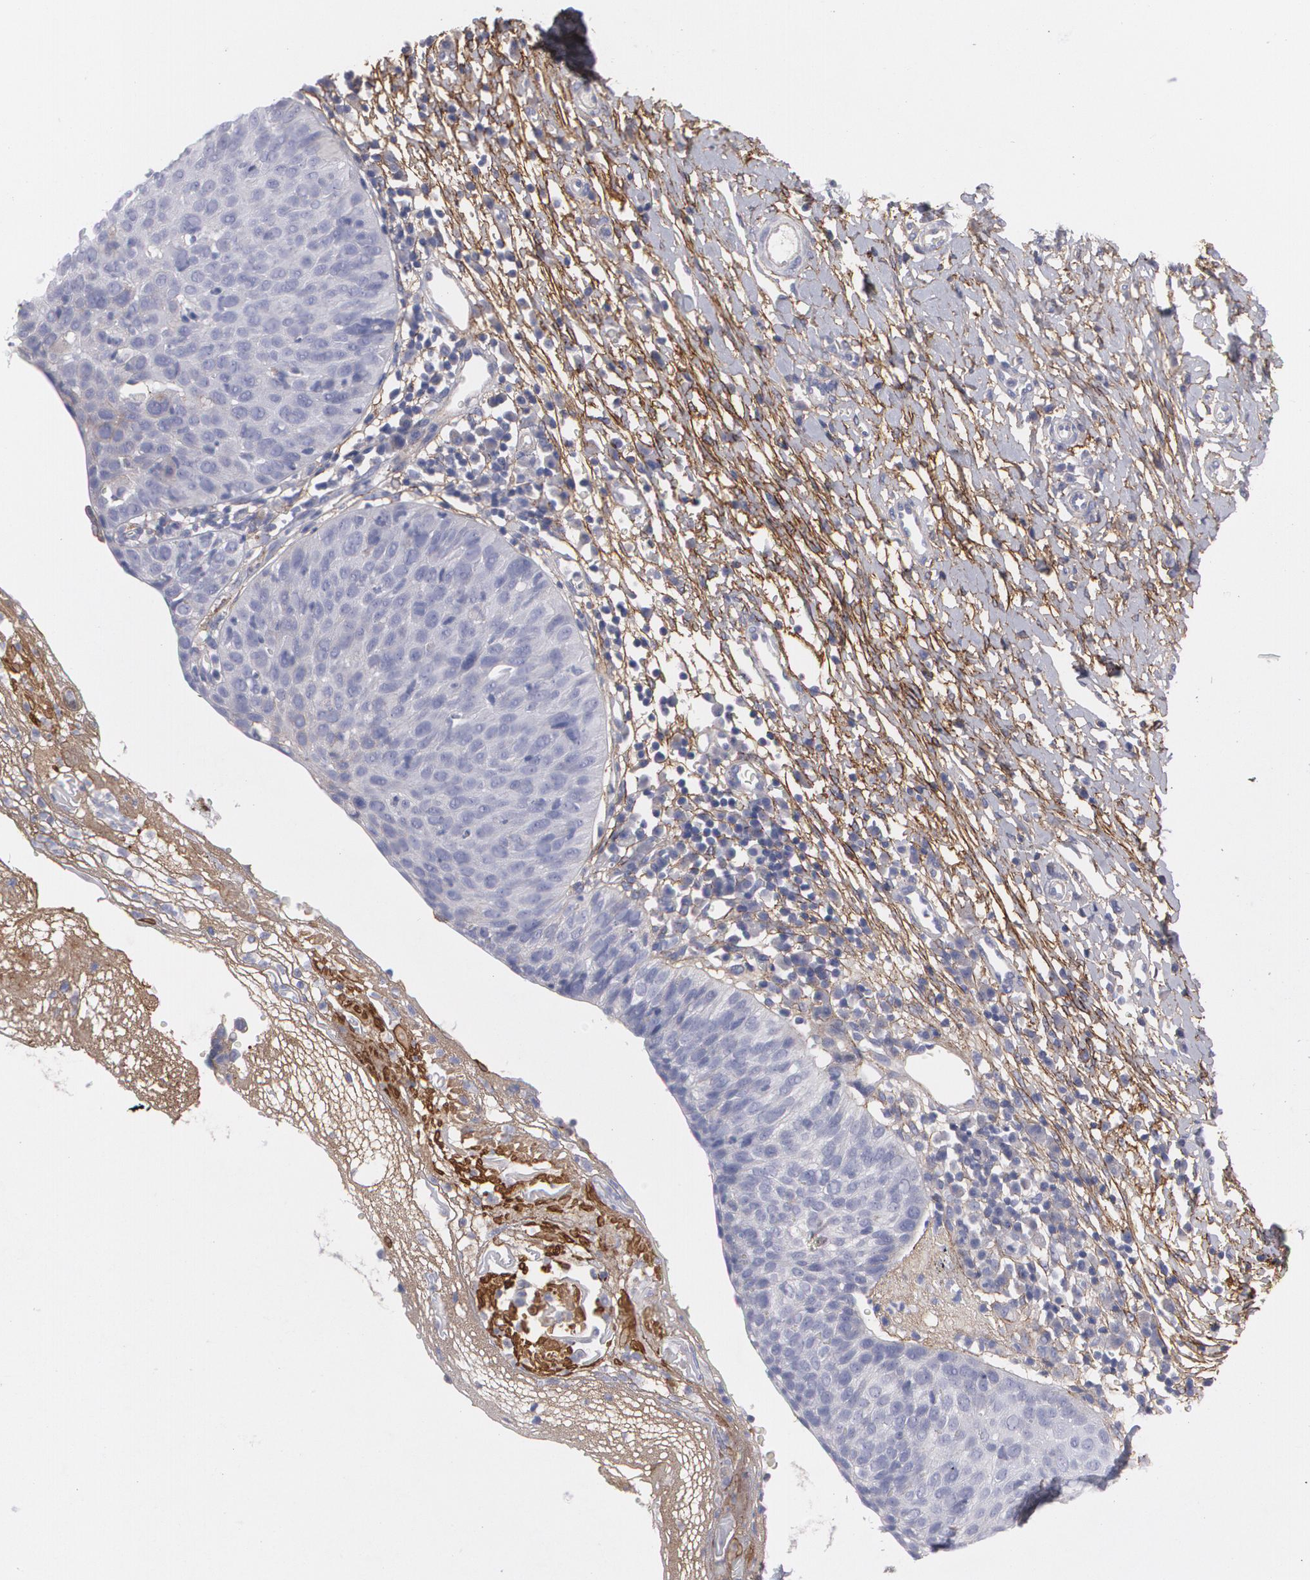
{"staining": {"intensity": "negative", "quantity": "none", "location": "none"}, "tissue": "cervical cancer", "cell_type": "Tumor cells", "image_type": "cancer", "snomed": [{"axis": "morphology", "description": "Normal tissue, NOS"}, {"axis": "morphology", "description": "Squamous cell carcinoma, NOS"}, {"axis": "topography", "description": "Cervix"}], "caption": "Squamous cell carcinoma (cervical) stained for a protein using IHC shows no staining tumor cells.", "gene": "FBLN1", "patient": {"sex": "female", "age": 39}}